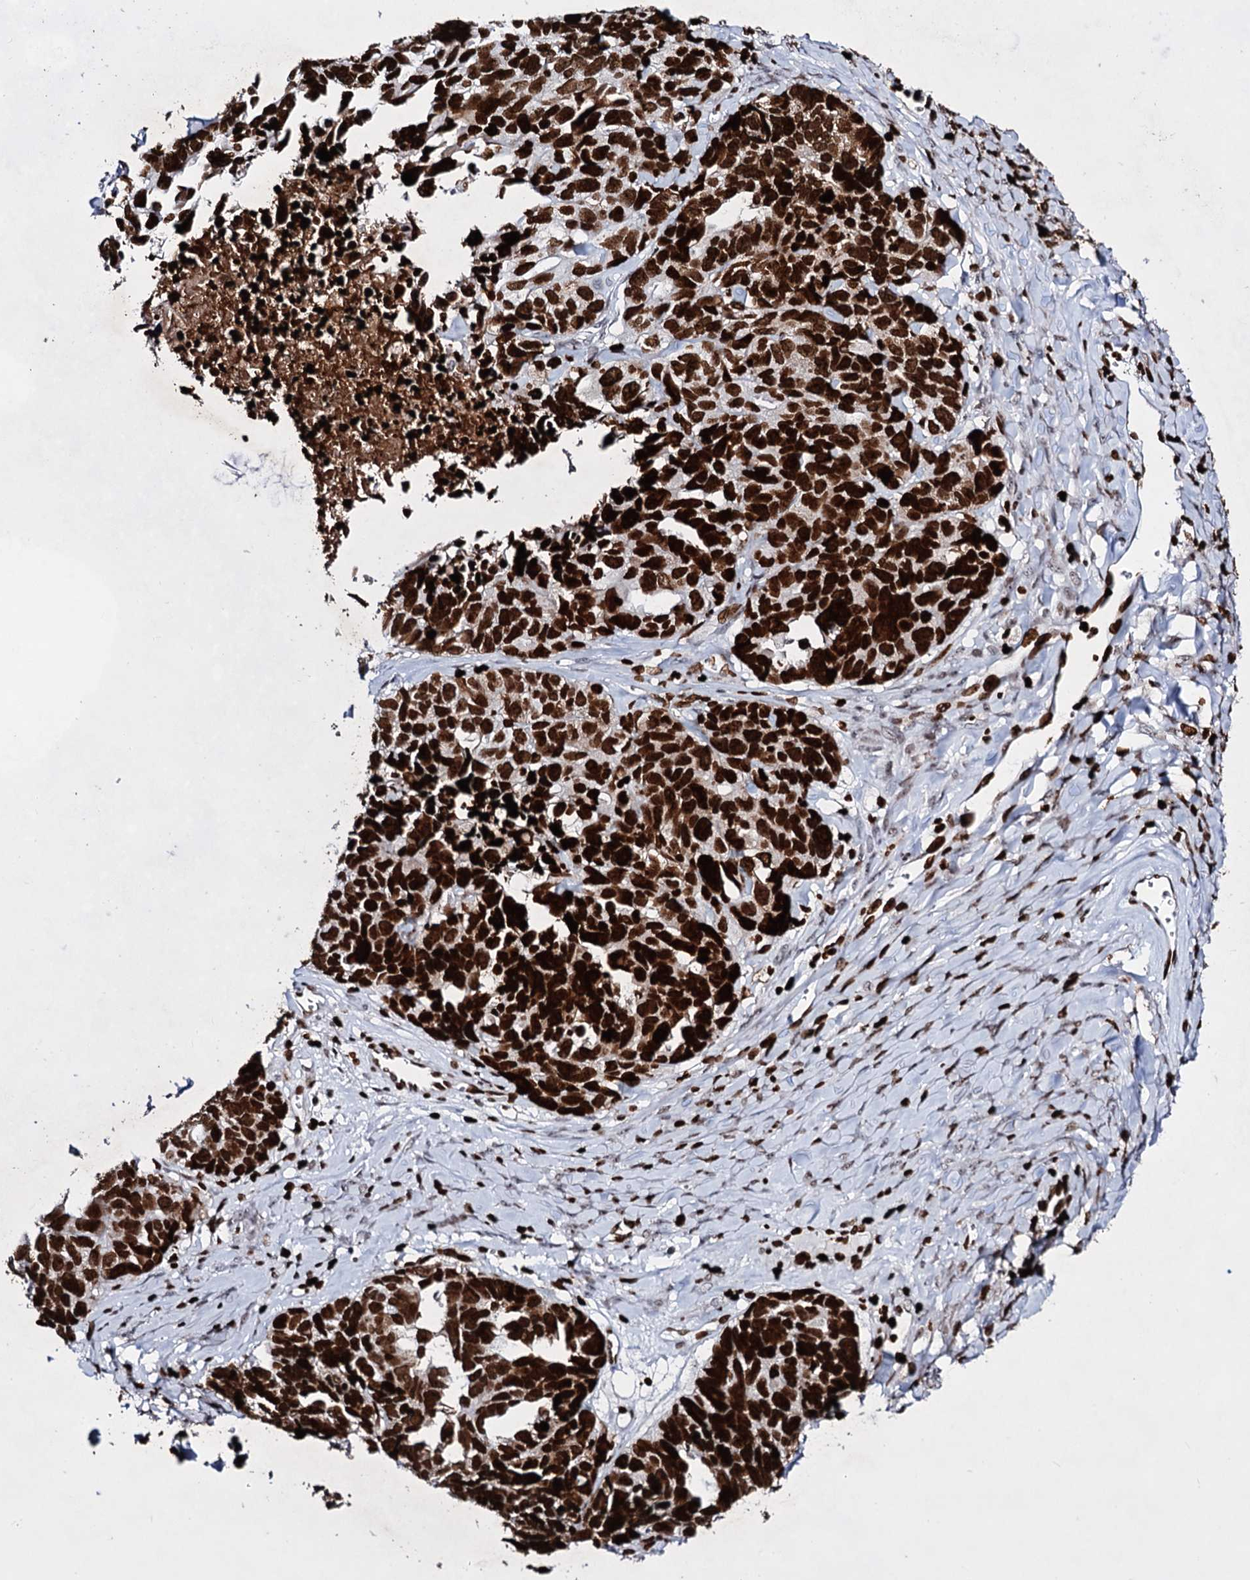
{"staining": {"intensity": "strong", "quantity": ">75%", "location": "nuclear"}, "tissue": "ovarian cancer", "cell_type": "Tumor cells", "image_type": "cancer", "snomed": [{"axis": "morphology", "description": "Cystadenocarcinoma, serous, NOS"}, {"axis": "topography", "description": "Ovary"}], "caption": "IHC image of human ovarian cancer (serous cystadenocarcinoma) stained for a protein (brown), which reveals high levels of strong nuclear staining in approximately >75% of tumor cells.", "gene": "HMGB2", "patient": {"sex": "female", "age": 79}}